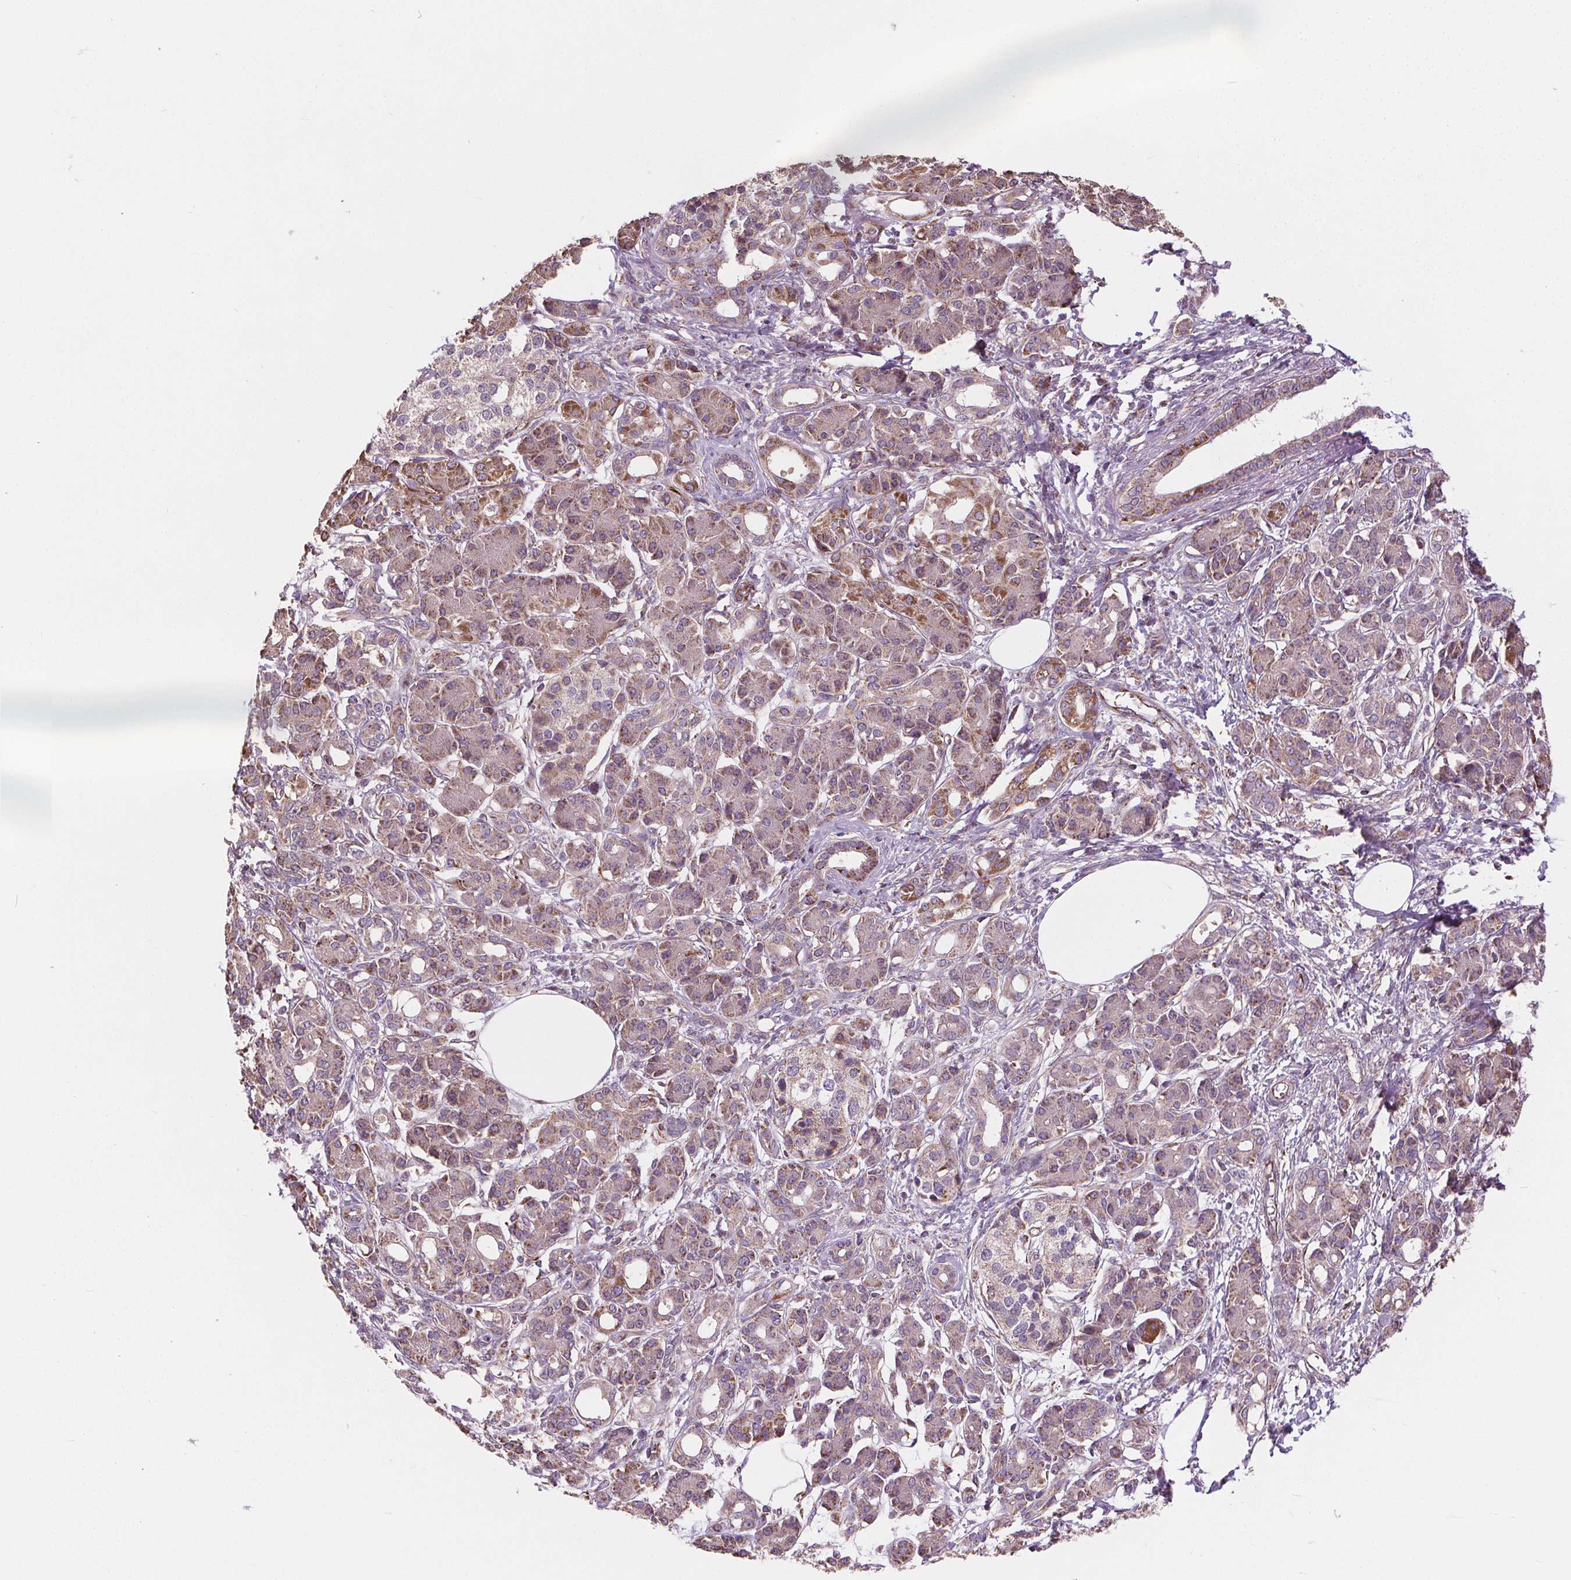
{"staining": {"intensity": "moderate", "quantity": "<25%", "location": "cytoplasmic/membranous"}, "tissue": "pancreatic cancer", "cell_type": "Tumor cells", "image_type": "cancer", "snomed": [{"axis": "morphology", "description": "Adenocarcinoma, NOS"}, {"axis": "topography", "description": "Pancreas"}], "caption": "This is a micrograph of immunohistochemistry (IHC) staining of pancreatic cancer, which shows moderate staining in the cytoplasmic/membranous of tumor cells.", "gene": "GOLT1B", "patient": {"sex": "female", "age": 73}}